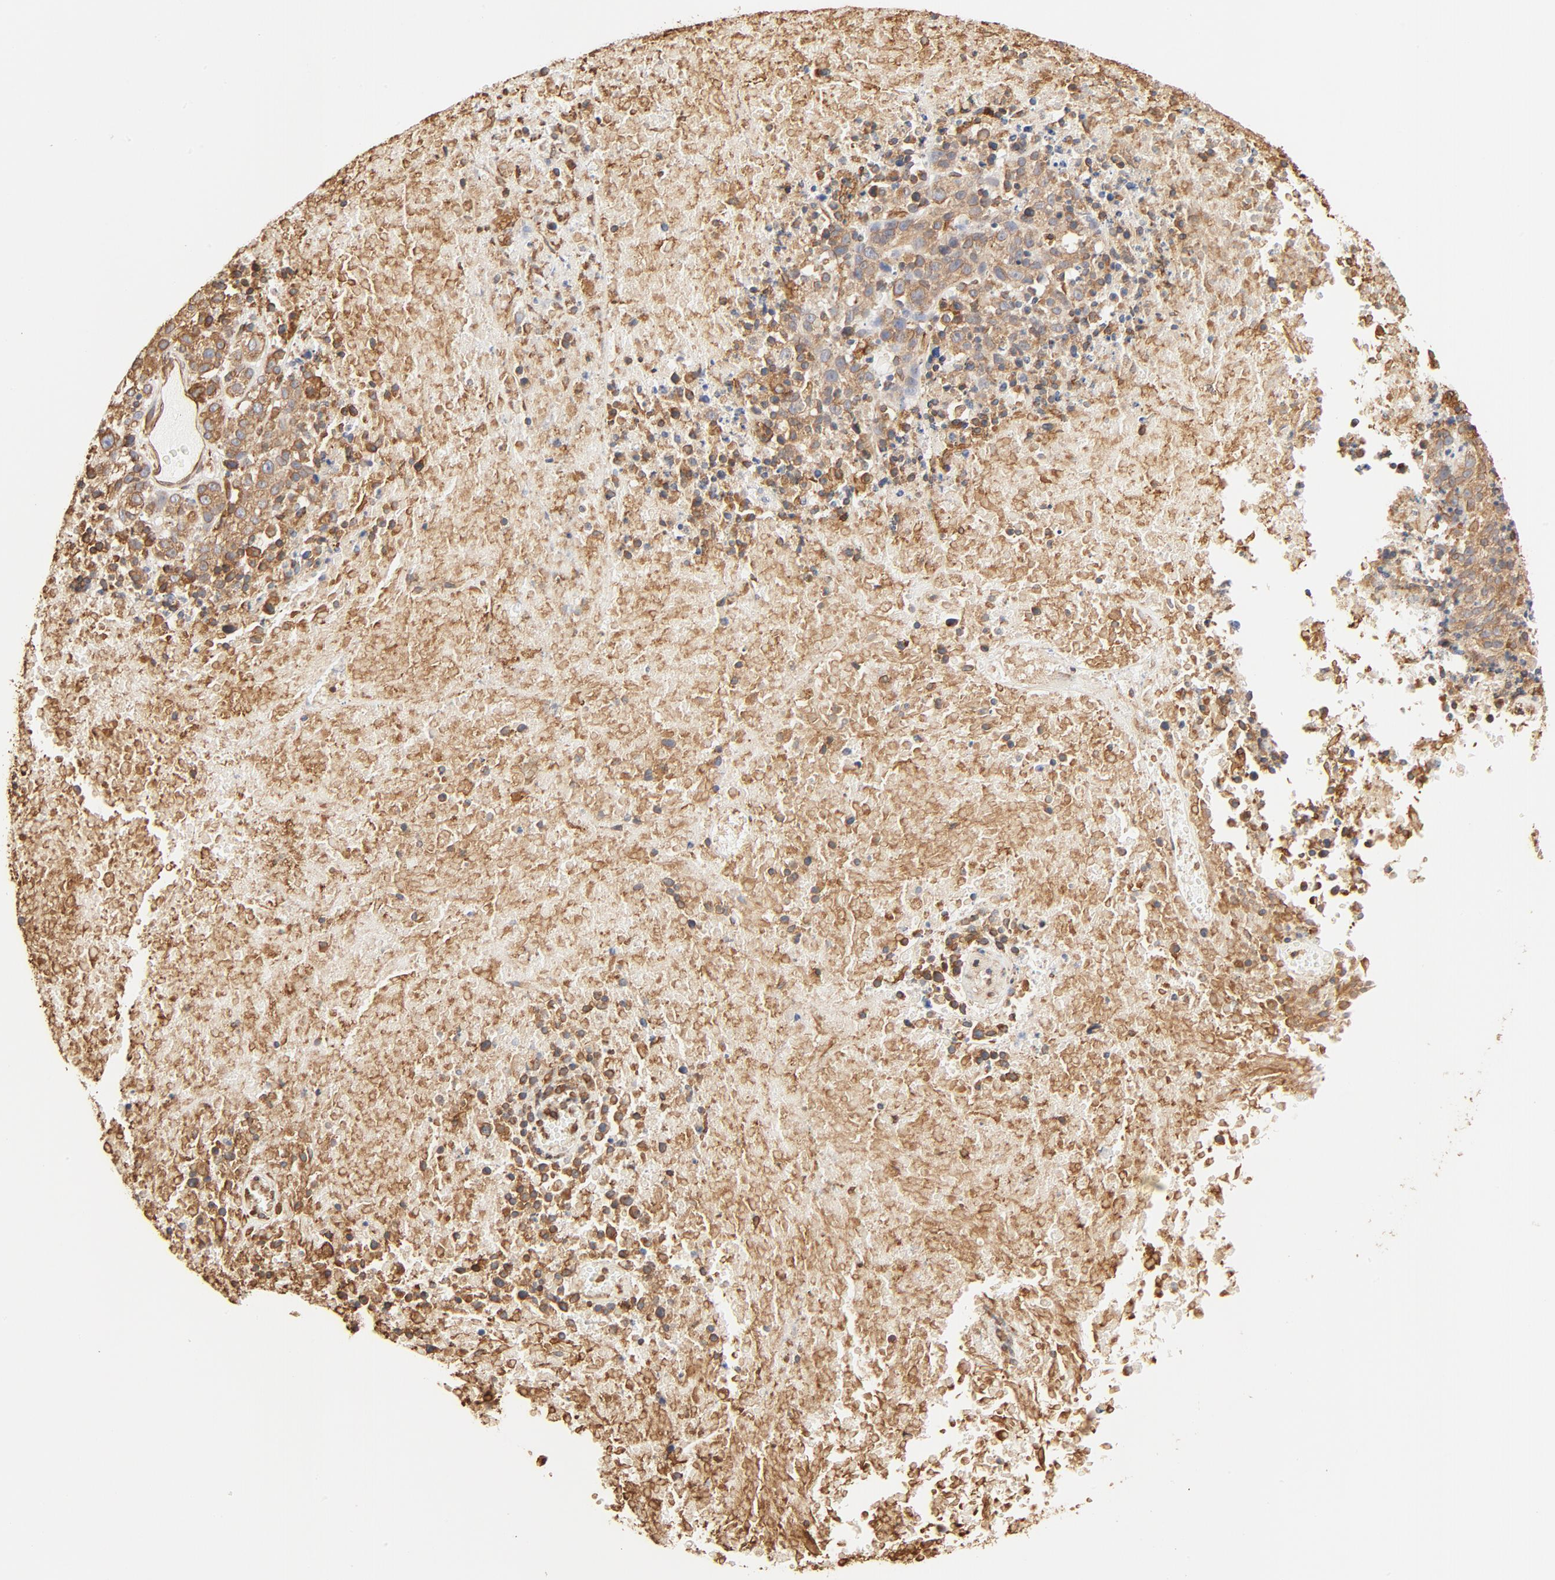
{"staining": {"intensity": "moderate", "quantity": ">75%", "location": "cytoplasmic/membranous"}, "tissue": "melanoma", "cell_type": "Tumor cells", "image_type": "cancer", "snomed": [{"axis": "morphology", "description": "Malignant melanoma, Metastatic site"}, {"axis": "topography", "description": "Cerebral cortex"}], "caption": "Immunohistochemical staining of malignant melanoma (metastatic site) reveals medium levels of moderate cytoplasmic/membranous protein expression in about >75% of tumor cells. (IHC, brightfield microscopy, high magnification).", "gene": "BCAP31", "patient": {"sex": "female", "age": 52}}